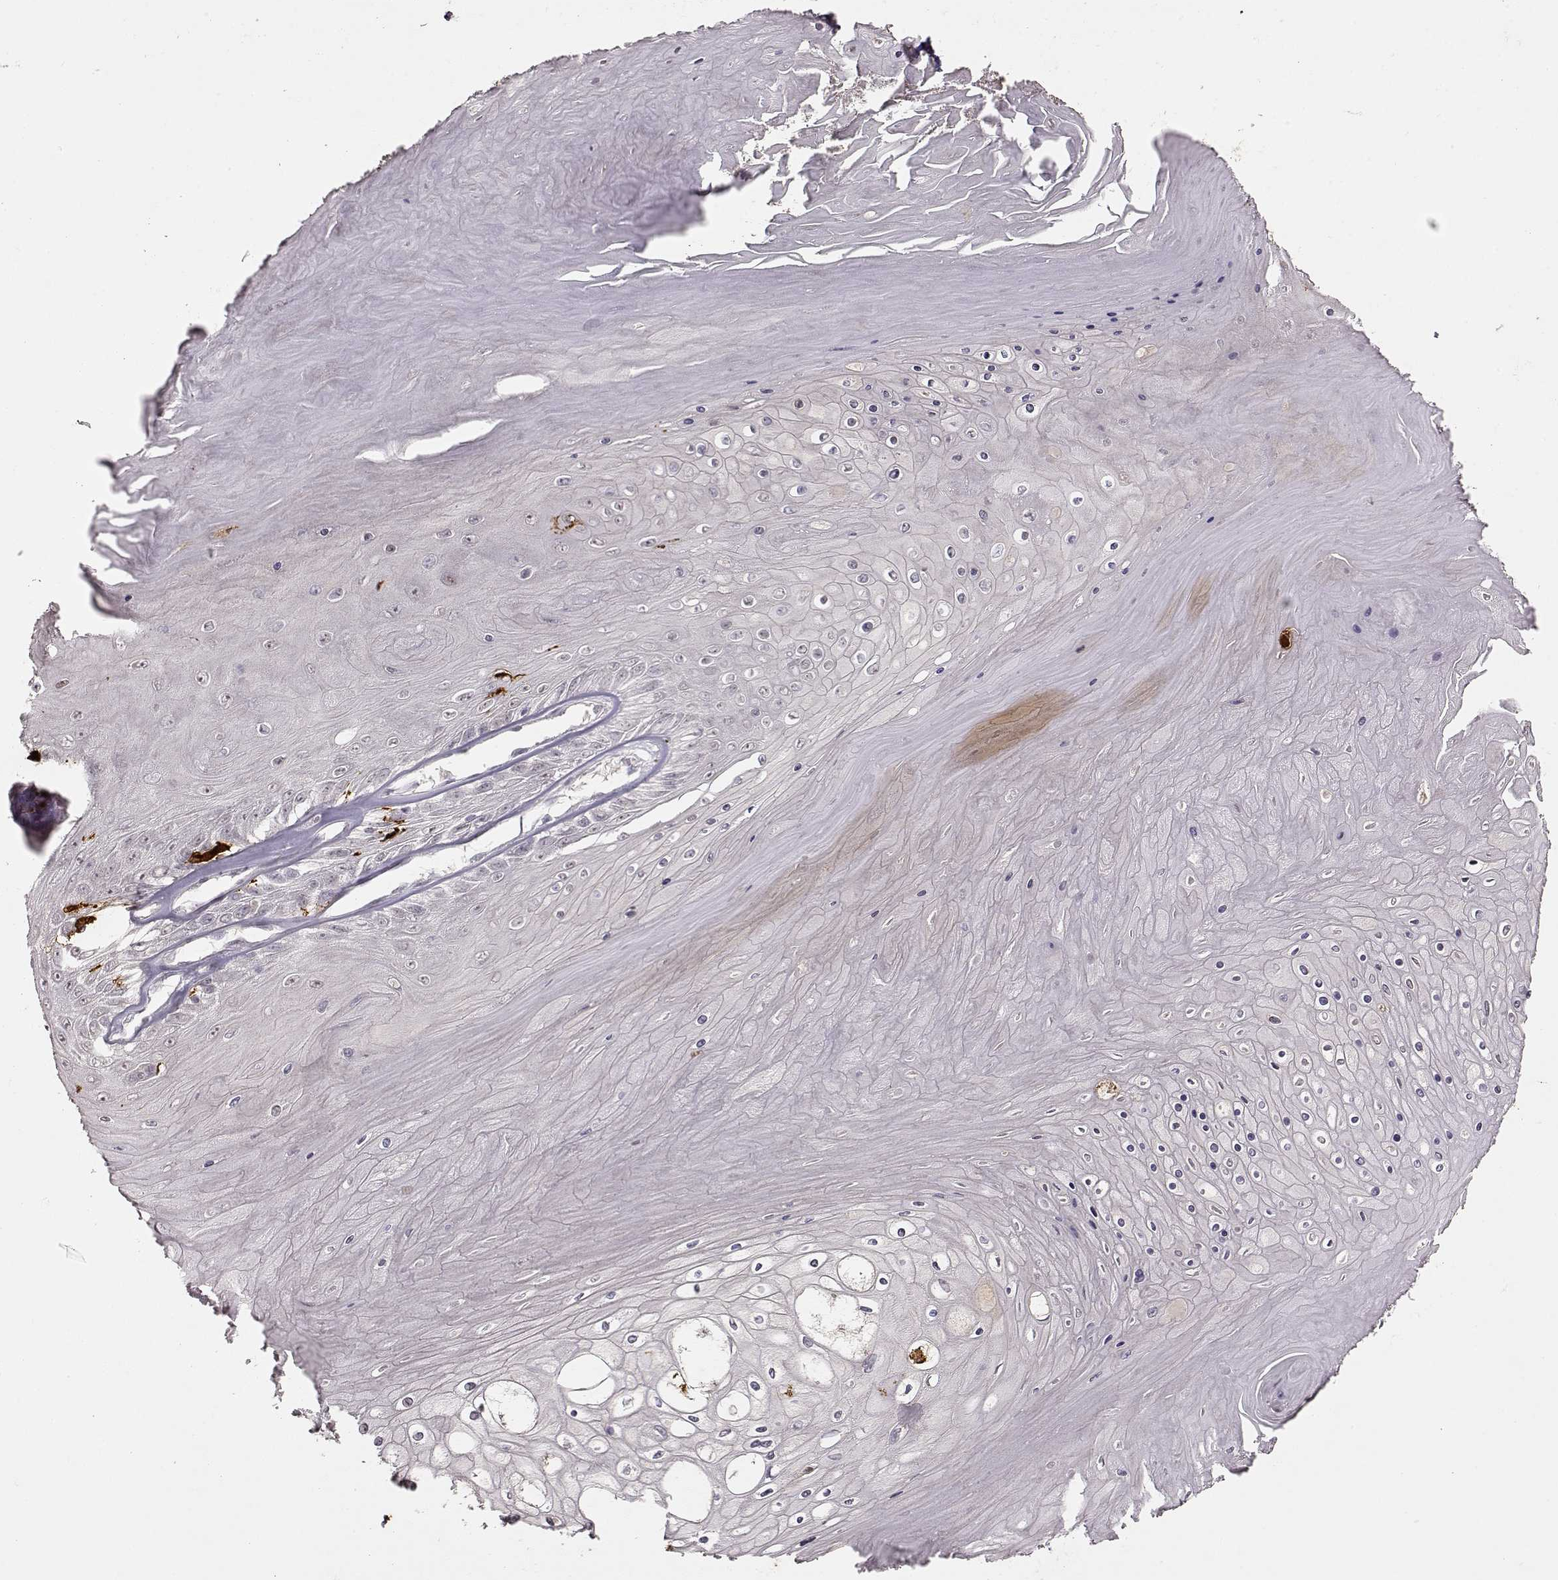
{"staining": {"intensity": "negative", "quantity": "none", "location": "none"}, "tissue": "skin cancer", "cell_type": "Tumor cells", "image_type": "cancer", "snomed": [{"axis": "morphology", "description": "Squamous cell carcinoma, NOS"}, {"axis": "topography", "description": "Skin"}], "caption": "High power microscopy image of an IHC image of skin squamous cell carcinoma, revealing no significant positivity in tumor cells.", "gene": "S100B", "patient": {"sex": "male", "age": 62}}